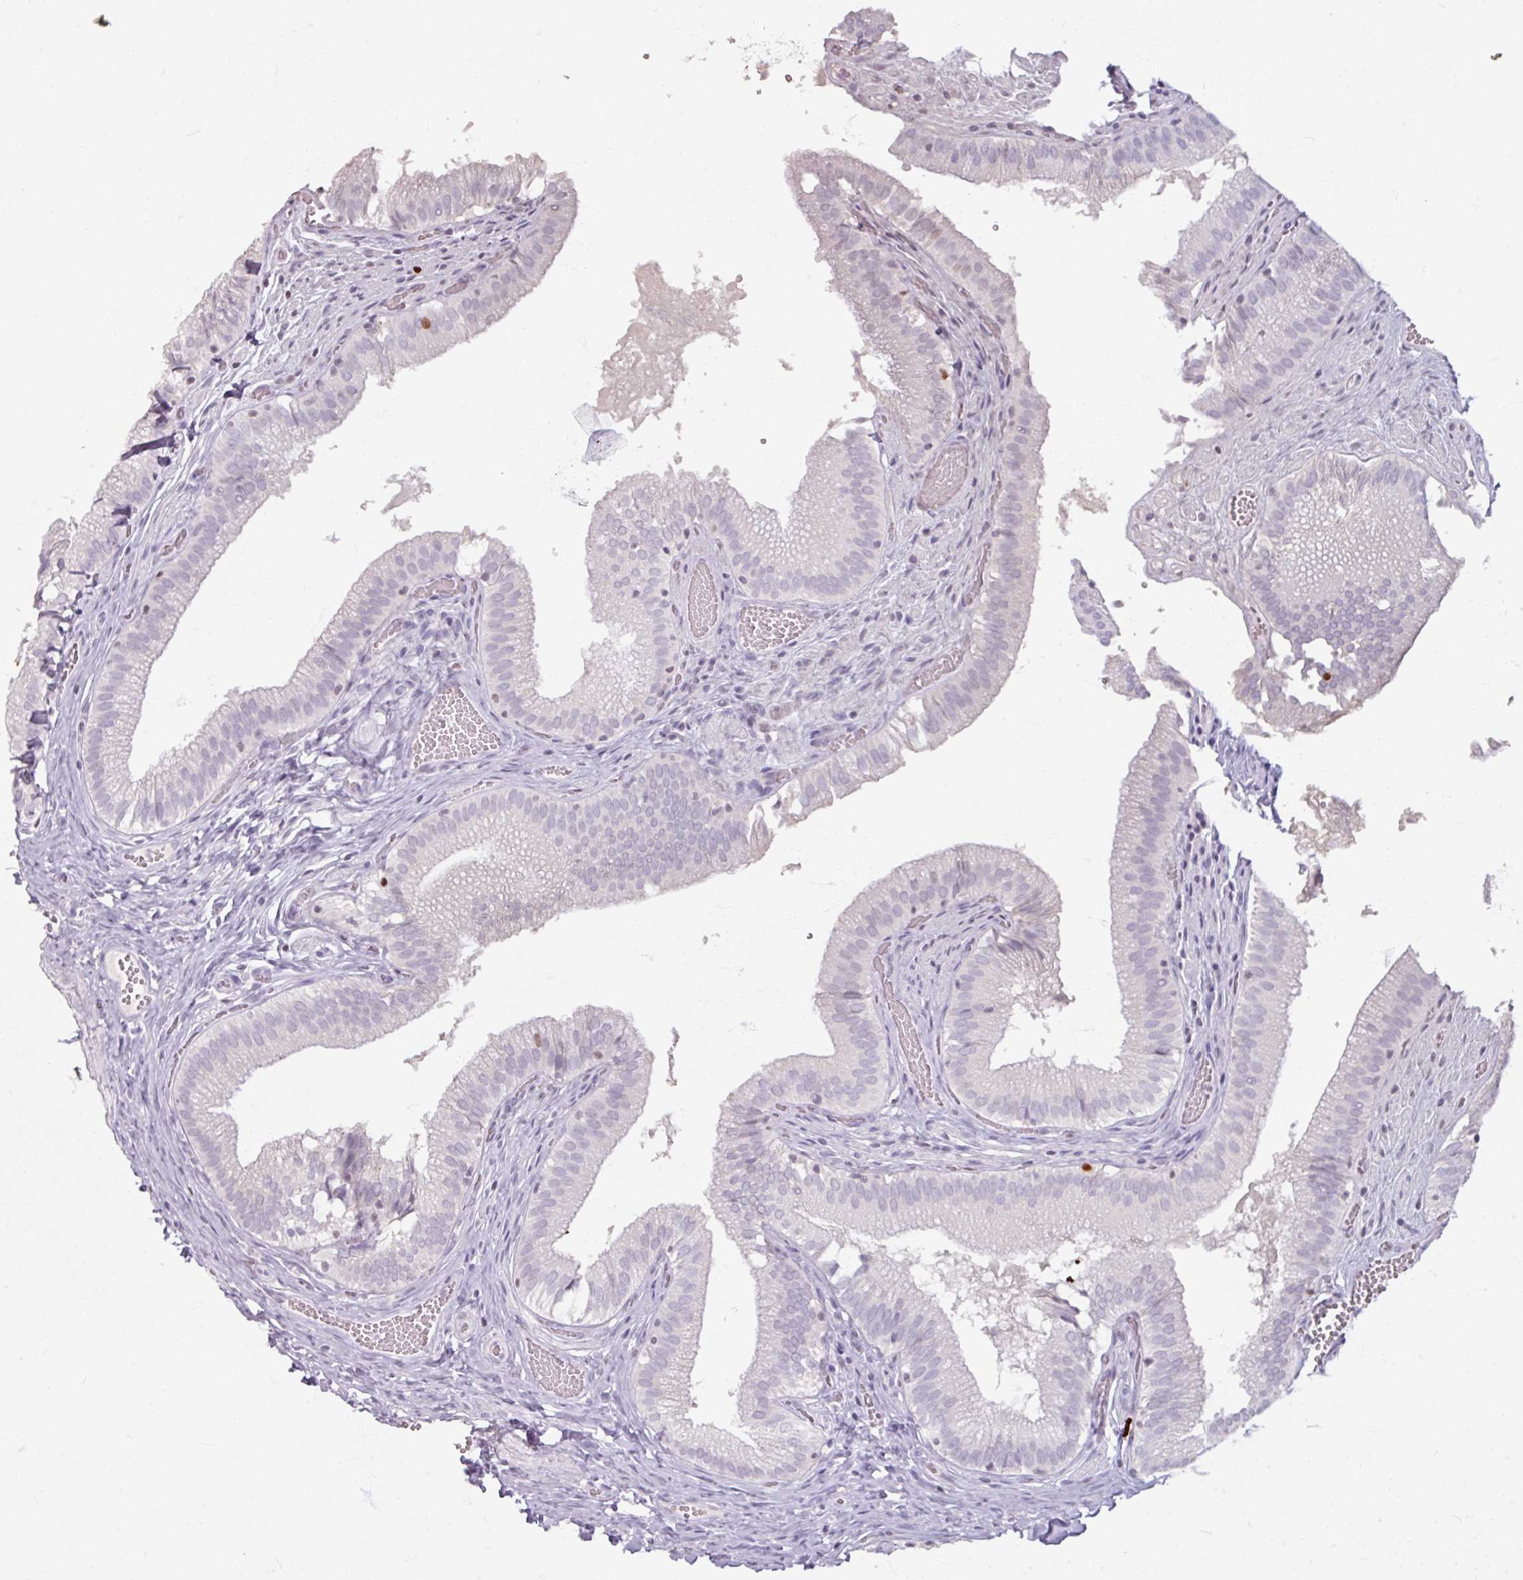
{"staining": {"intensity": "strong", "quantity": "<25%", "location": "nuclear"}, "tissue": "gallbladder", "cell_type": "Glandular cells", "image_type": "normal", "snomed": [{"axis": "morphology", "description": "Normal tissue, NOS"}, {"axis": "topography", "description": "Gallbladder"}, {"axis": "topography", "description": "Peripheral nerve tissue"}], "caption": "DAB immunohistochemical staining of unremarkable human gallbladder demonstrates strong nuclear protein expression in about <25% of glandular cells. The protein is stained brown, and the nuclei are stained in blue (DAB IHC with brightfield microscopy, high magnification).", "gene": "ATAD2", "patient": {"sex": "male", "age": 17}}